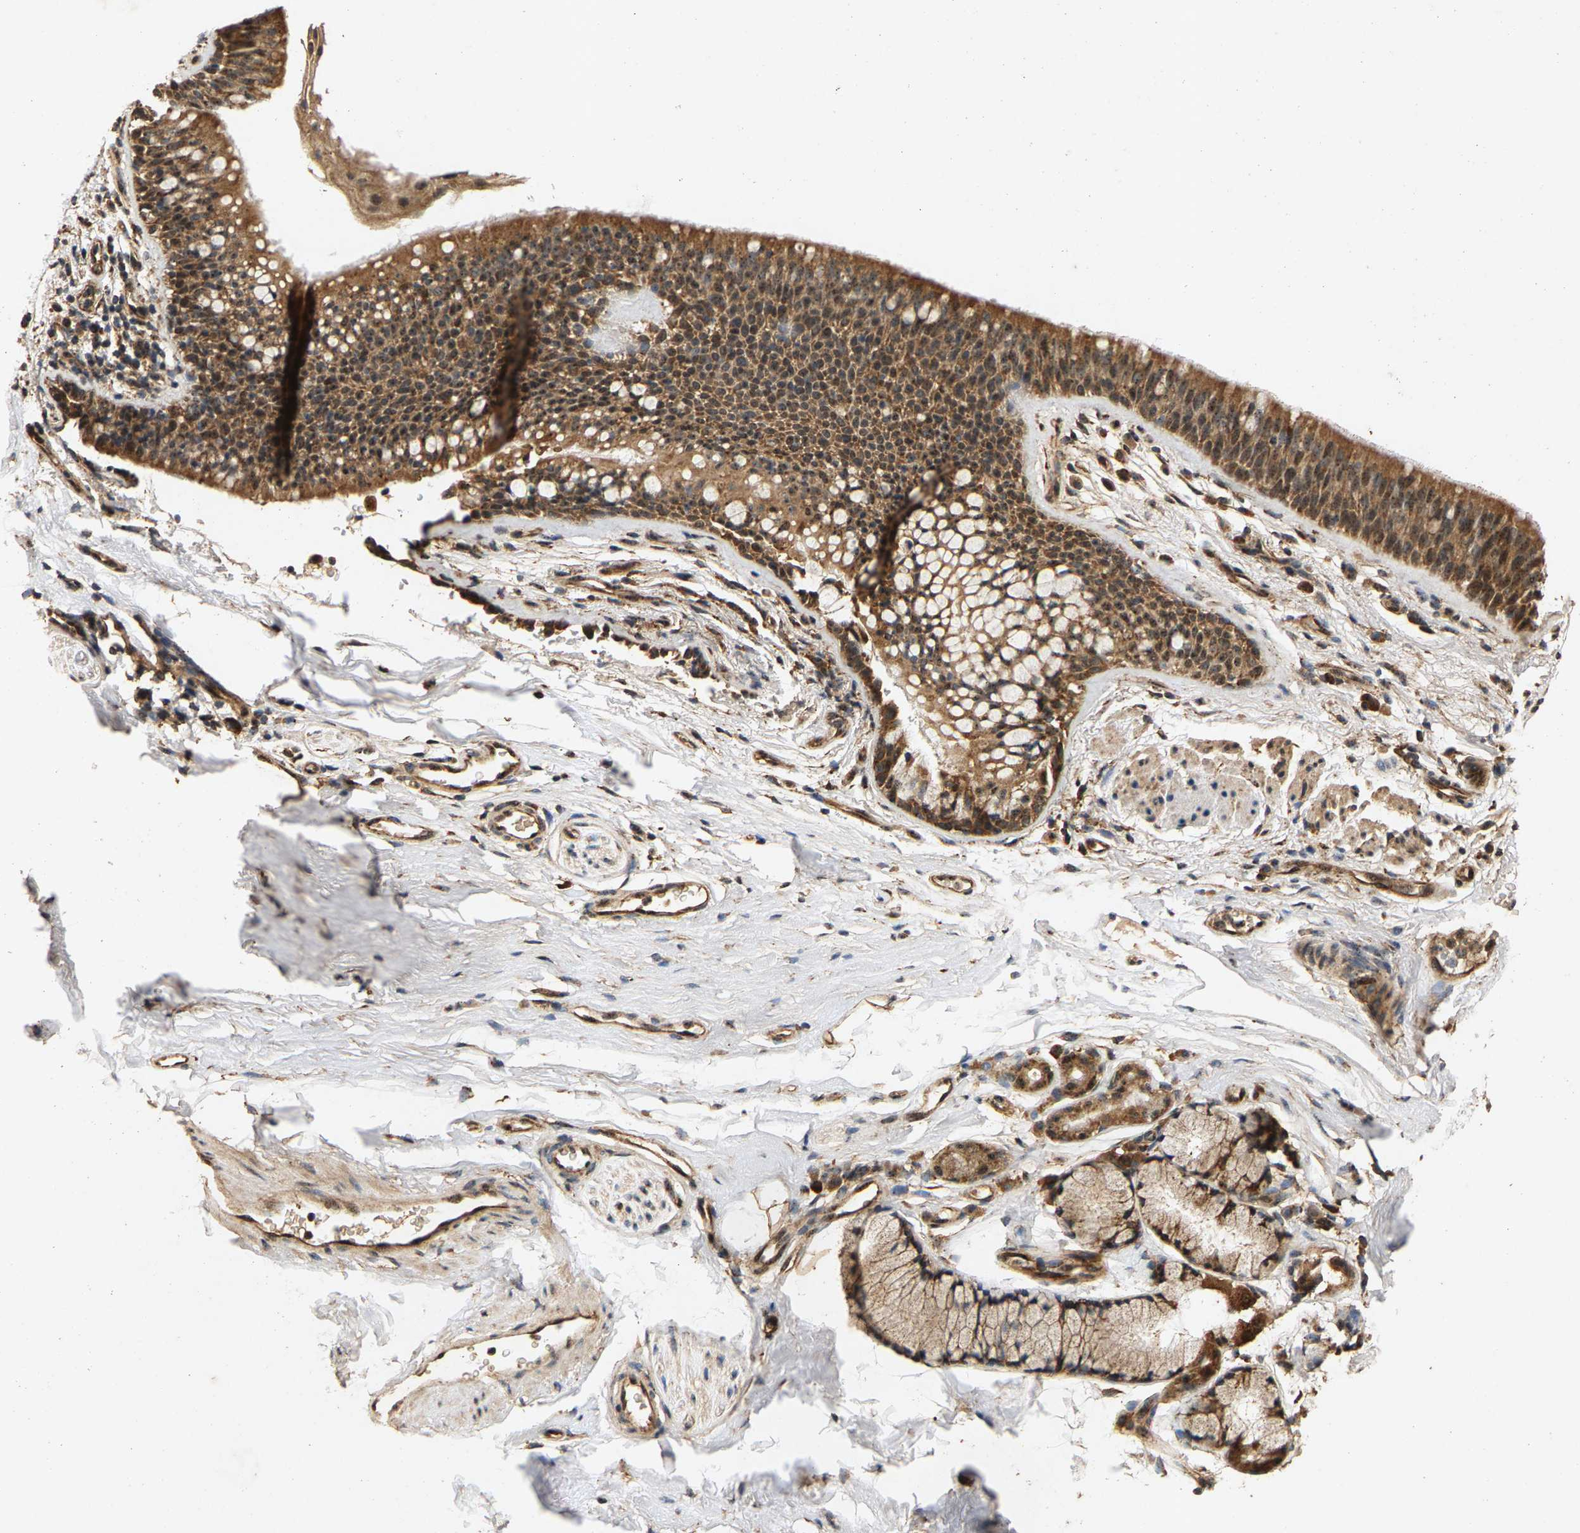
{"staining": {"intensity": "moderate", "quantity": ">75%", "location": "cytoplasmic/membranous"}, "tissue": "bronchus", "cell_type": "Respiratory epithelial cells", "image_type": "normal", "snomed": [{"axis": "morphology", "description": "Normal tissue, NOS"}, {"axis": "topography", "description": "Cartilage tissue"}, {"axis": "topography", "description": "Bronchus"}], "caption": "Protein staining shows moderate cytoplasmic/membranous expression in approximately >75% of respiratory epithelial cells in normal bronchus. (Brightfield microscopy of DAB IHC at high magnification).", "gene": "CIDEC", "patient": {"sex": "female", "age": 53}}